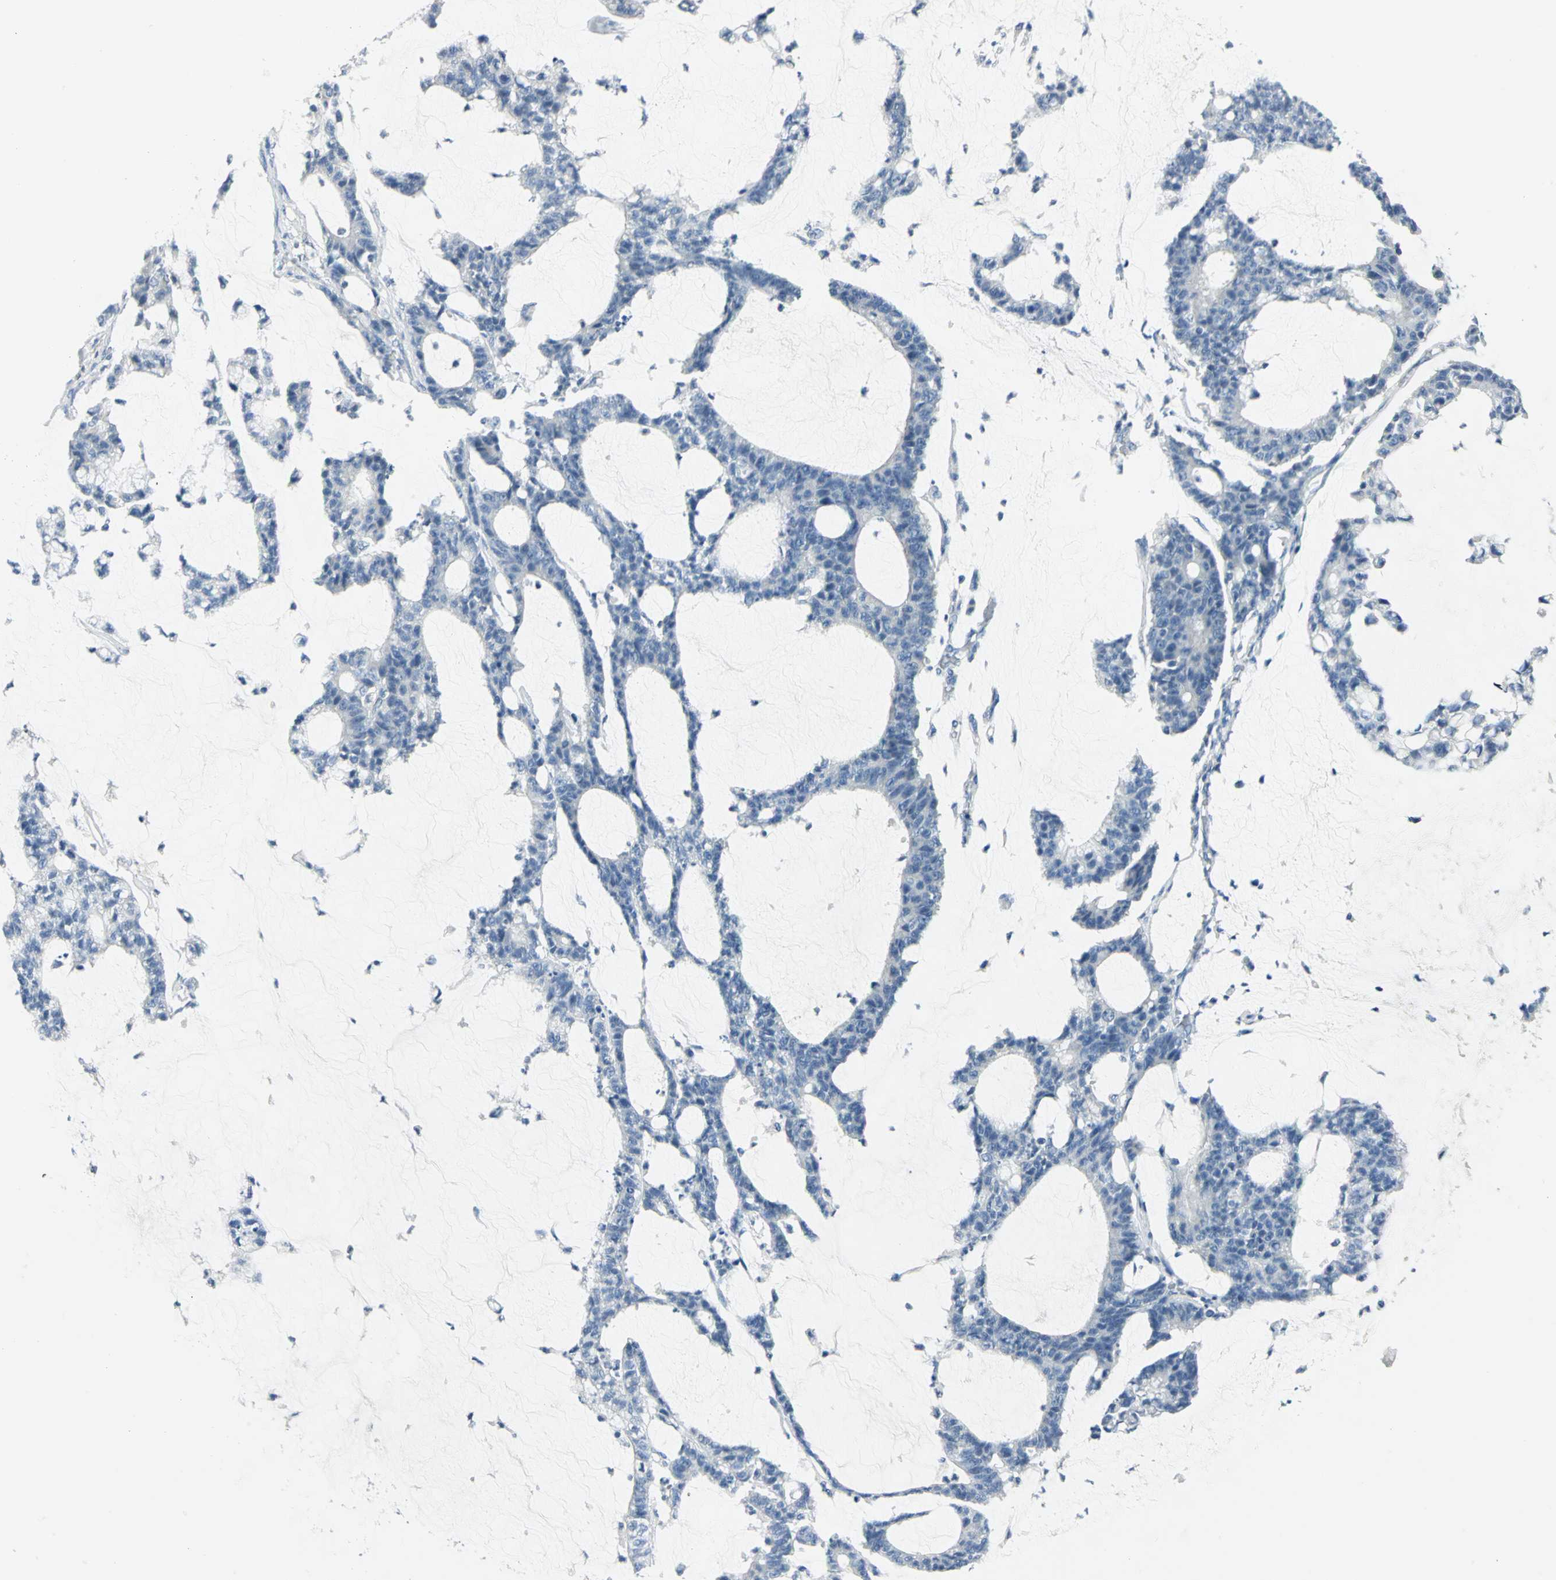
{"staining": {"intensity": "negative", "quantity": "none", "location": "none"}, "tissue": "colorectal cancer", "cell_type": "Tumor cells", "image_type": "cancer", "snomed": [{"axis": "morphology", "description": "Adenocarcinoma, NOS"}, {"axis": "topography", "description": "Colon"}], "caption": "Tumor cells show no significant protein positivity in adenocarcinoma (colorectal).", "gene": "UCHL1", "patient": {"sex": "female", "age": 84}}